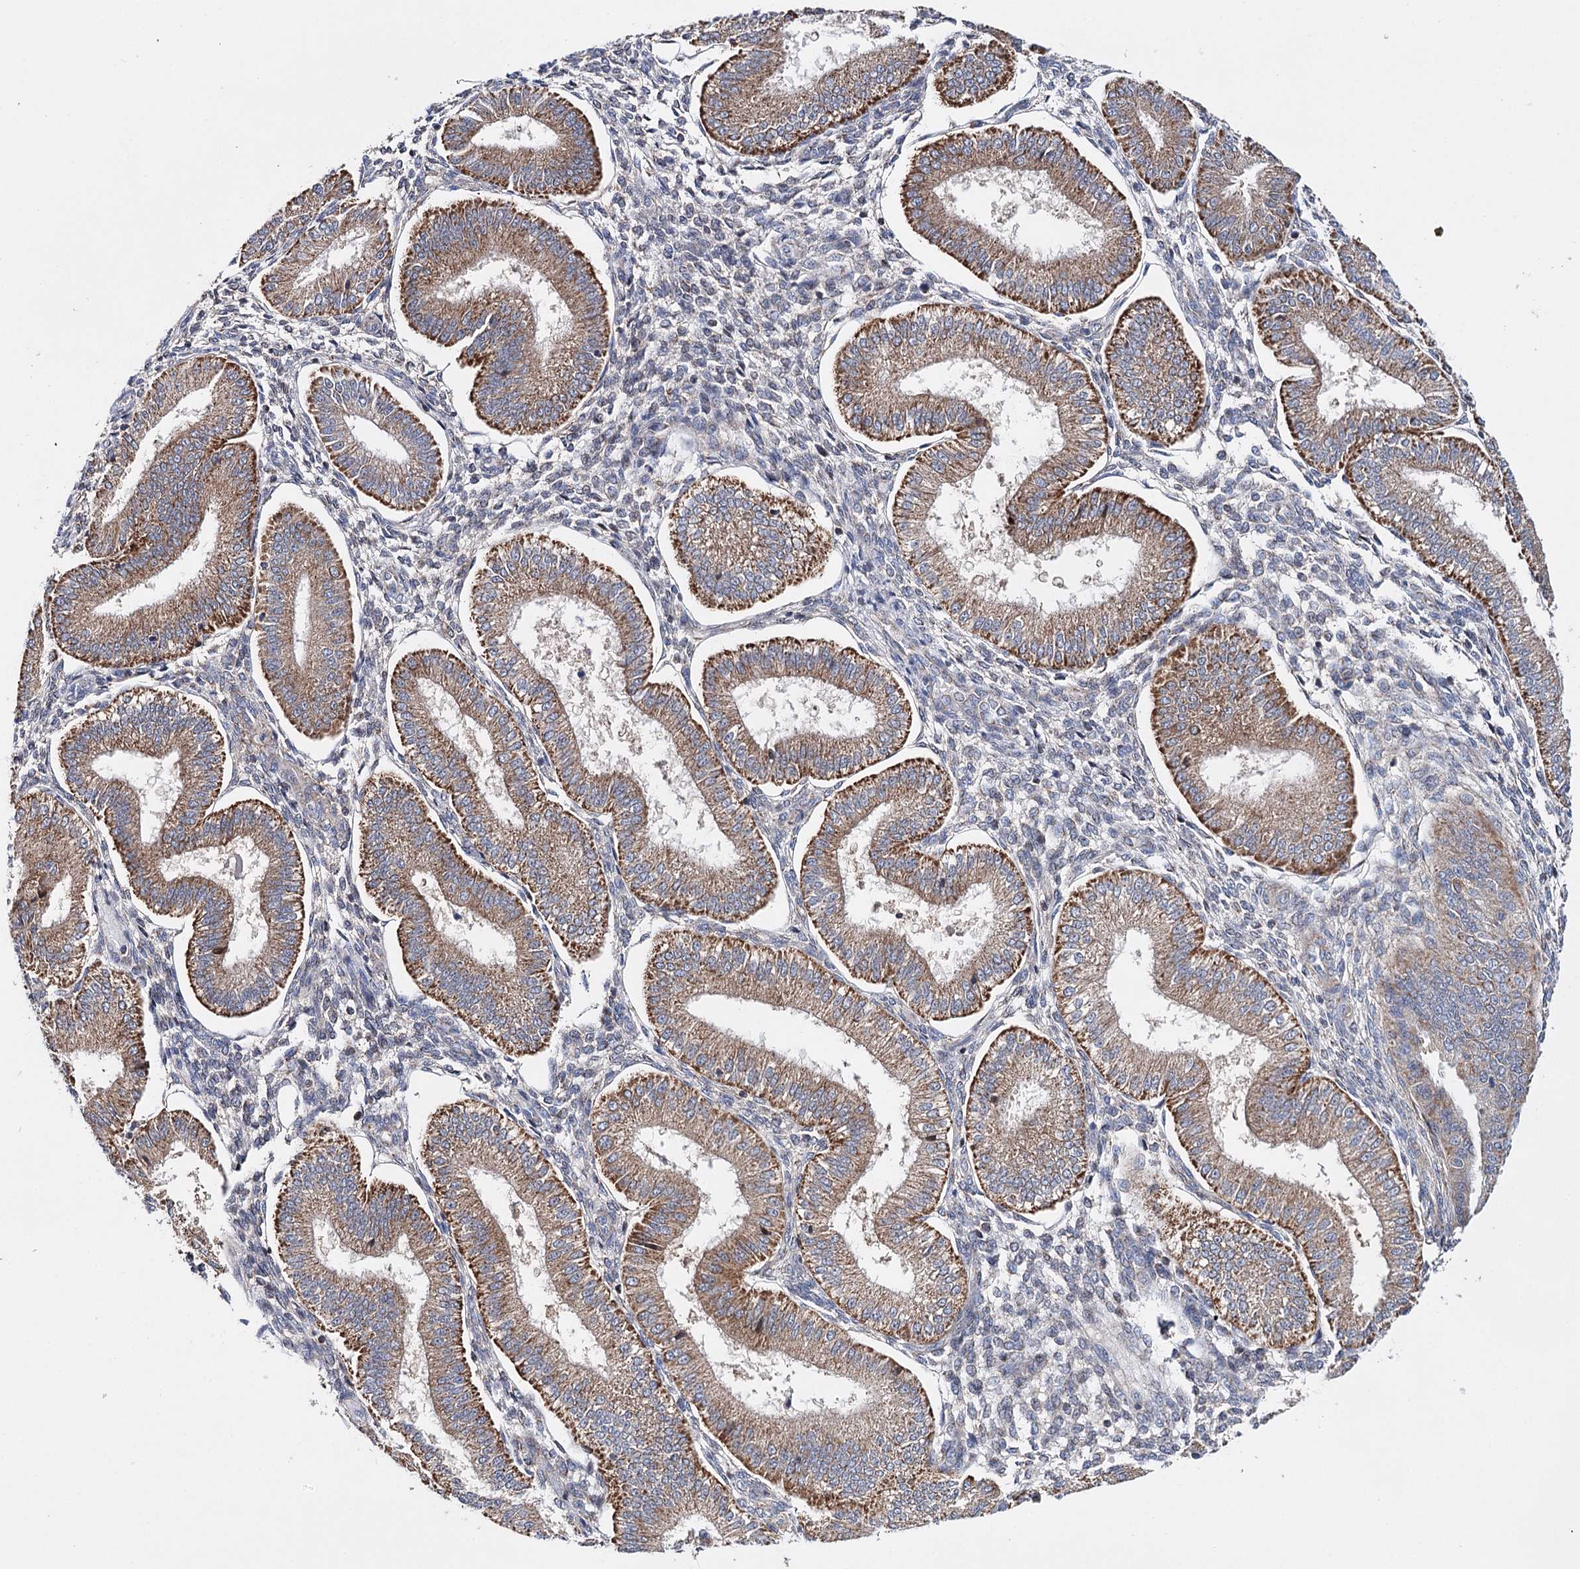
{"staining": {"intensity": "negative", "quantity": "none", "location": "none"}, "tissue": "endometrium", "cell_type": "Cells in endometrial stroma", "image_type": "normal", "snomed": [{"axis": "morphology", "description": "Normal tissue, NOS"}, {"axis": "topography", "description": "Endometrium"}], "caption": "This is a image of immunohistochemistry (IHC) staining of benign endometrium, which shows no staining in cells in endometrial stroma. (Brightfield microscopy of DAB IHC at high magnification).", "gene": "CFAP46", "patient": {"sex": "female", "age": 39}}